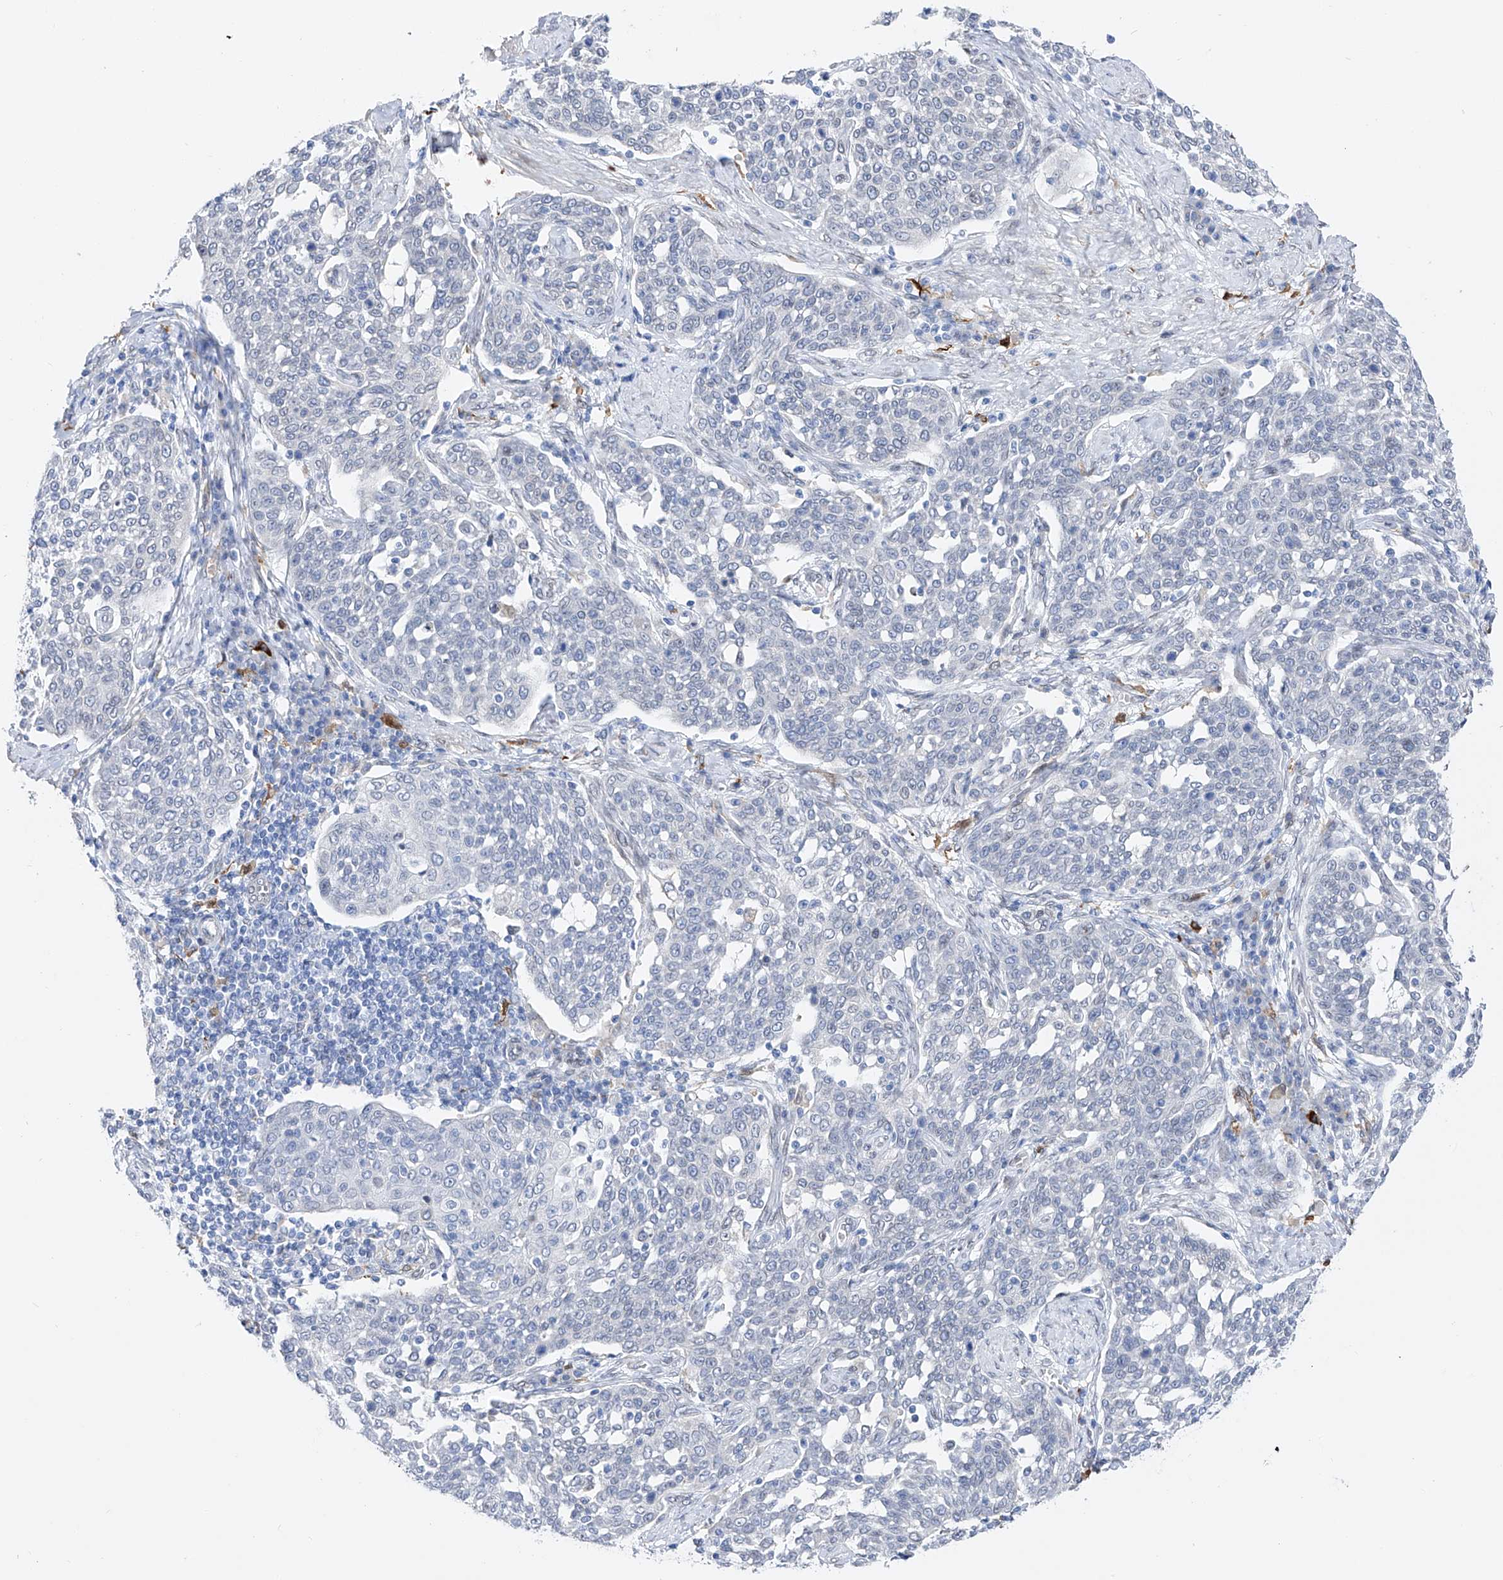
{"staining": {"intensity": "negative", "quantity": "none", "location": "none"}, "tissue": "cervical cancer", "cell_type": "Tumor cells", "image_type": "cancer", "snomed": [{"axis": "morphology", "description": "Squamous cell carcinoma, NOS"}, {"axis": "topography", "description": "Cervix"}], "caption": "An immunohistochemistry (IHC) photomicrograph of cervical squamous cell carcinoma is shown. There is no staining in tumor cells of cervical squamous cell carcinoma. (DAB IHC visualized using brightfield microscopy, high magnification).", "gene": "LCLAT1", "patient": {"sex": "female", "age": 34}}